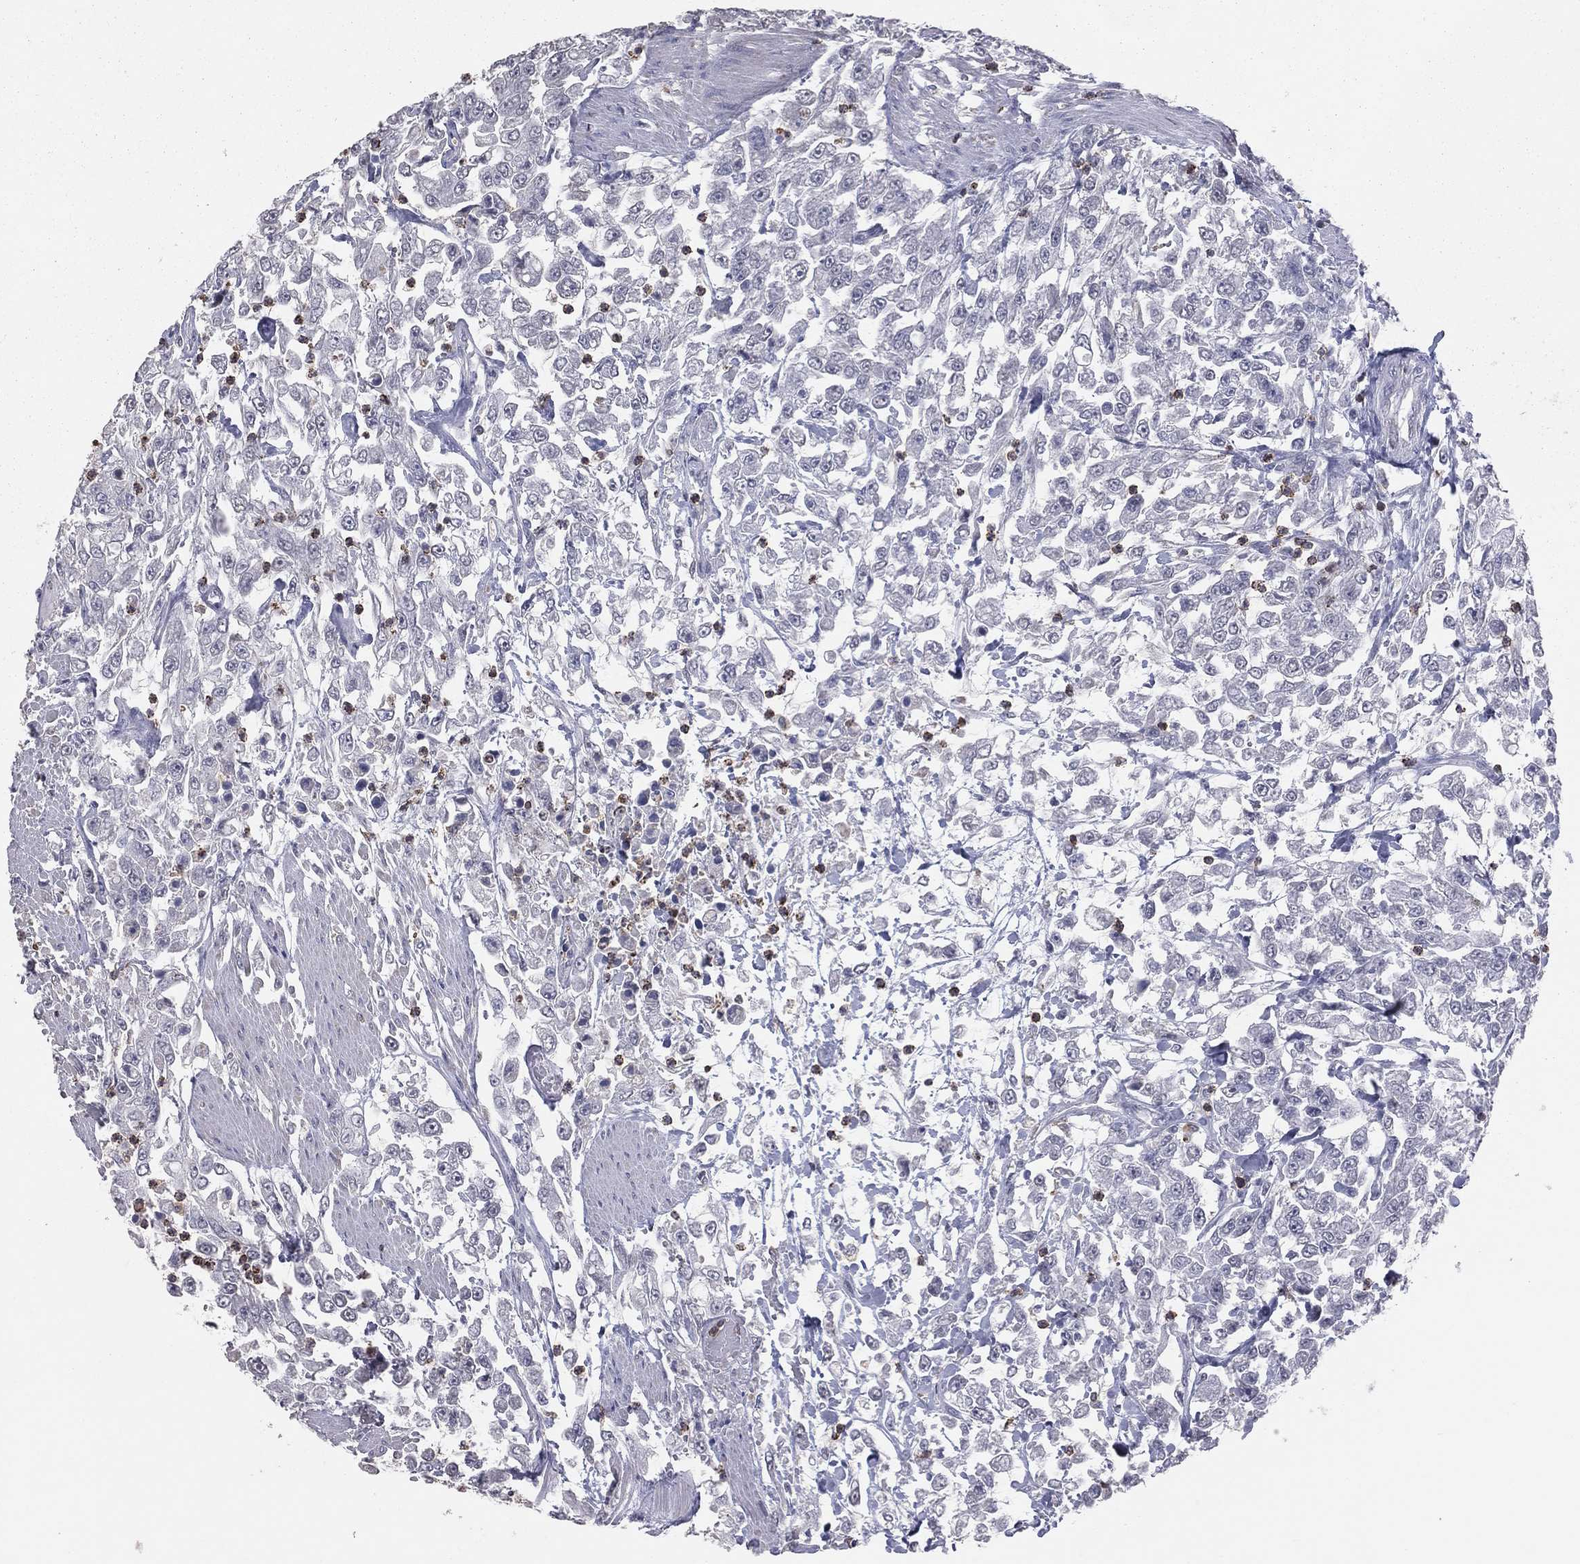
{"staining": {"intensity": "negative", "quantity": "none", "location": "none"}, "tissue": "urothelial cancer", "cell_type": "Tumor cells", "image_type": "cancer", "snomed": [{"axis": "morphology", "description": "Urothelial carcinoma, High grade"}, {"axis": "topography", "description": "Urinary bladder"}], "caption": "Immunohistochemistry photomicrograph of neoplastic tissue: urothelial cancer stained with DAB (3,3'-diaminobenzidine) shows no significant protein staining in tumor cells. Brightfield microscopy of IHC stained with DAB (3,3'-diaminobenzidine) (brown) and hematoxylin (blue), captured at high magnification.", "gene": "PSTPIP1", "patient": {"sex": "male", "age": 46}}